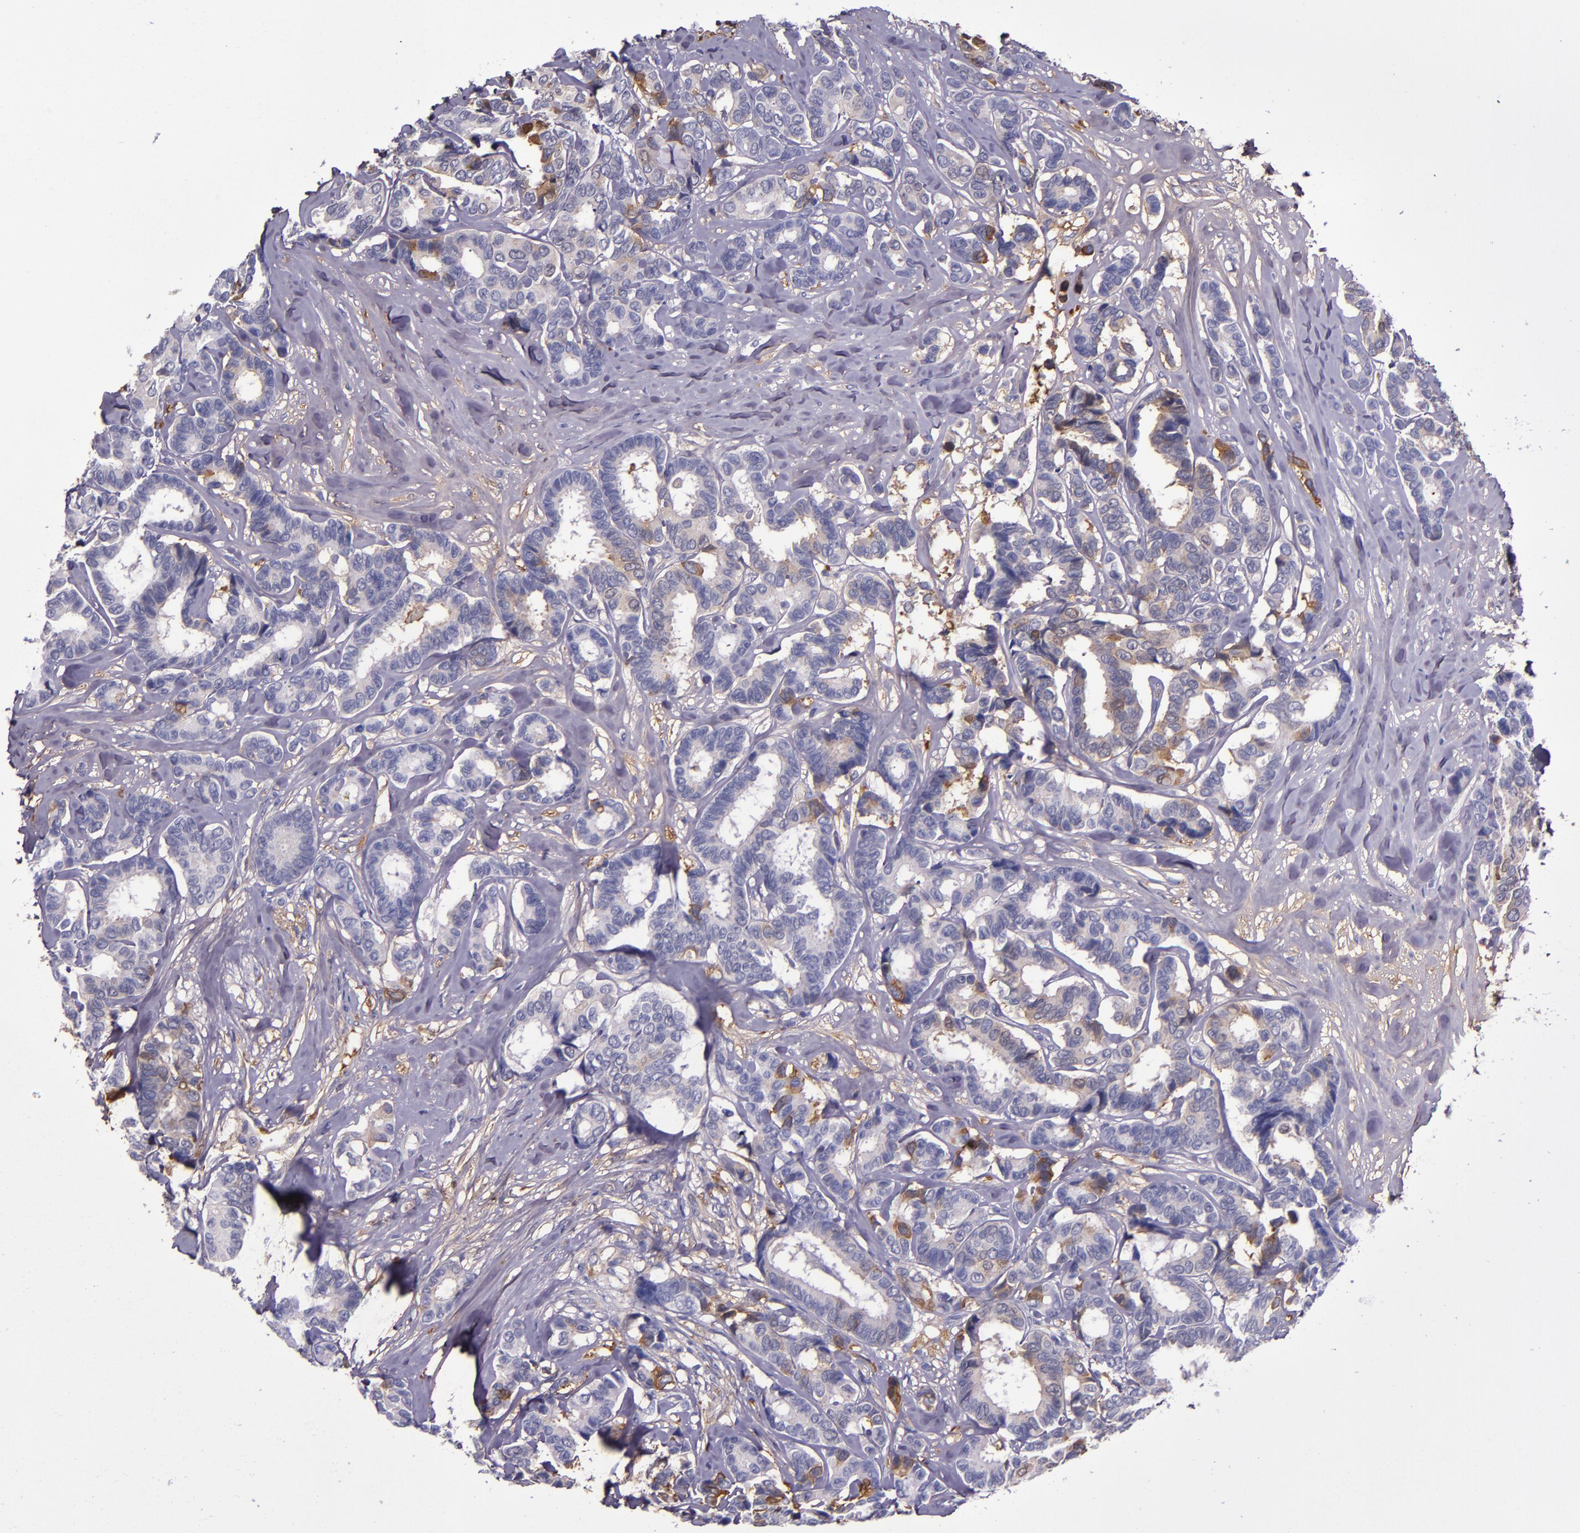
{"staining": {"intensity": "weak", "quantity": "<25%", "location": "cytoplasmic/membranous"}, "tissue": "breast cancer", "cell_type": "Tumor cells", "image_type": "cancer", "snomed": [{"axis": "morphology", "description": "Duct carcinoma"}, {"axis": "topography", "description": "Breast"}], "caption": "Tumor cells are negative for brown protein staining in breast cancer (intraductal carcinoma).", "gene": "CLEC3B", "patient": {"sex": "female", "age": 87}}